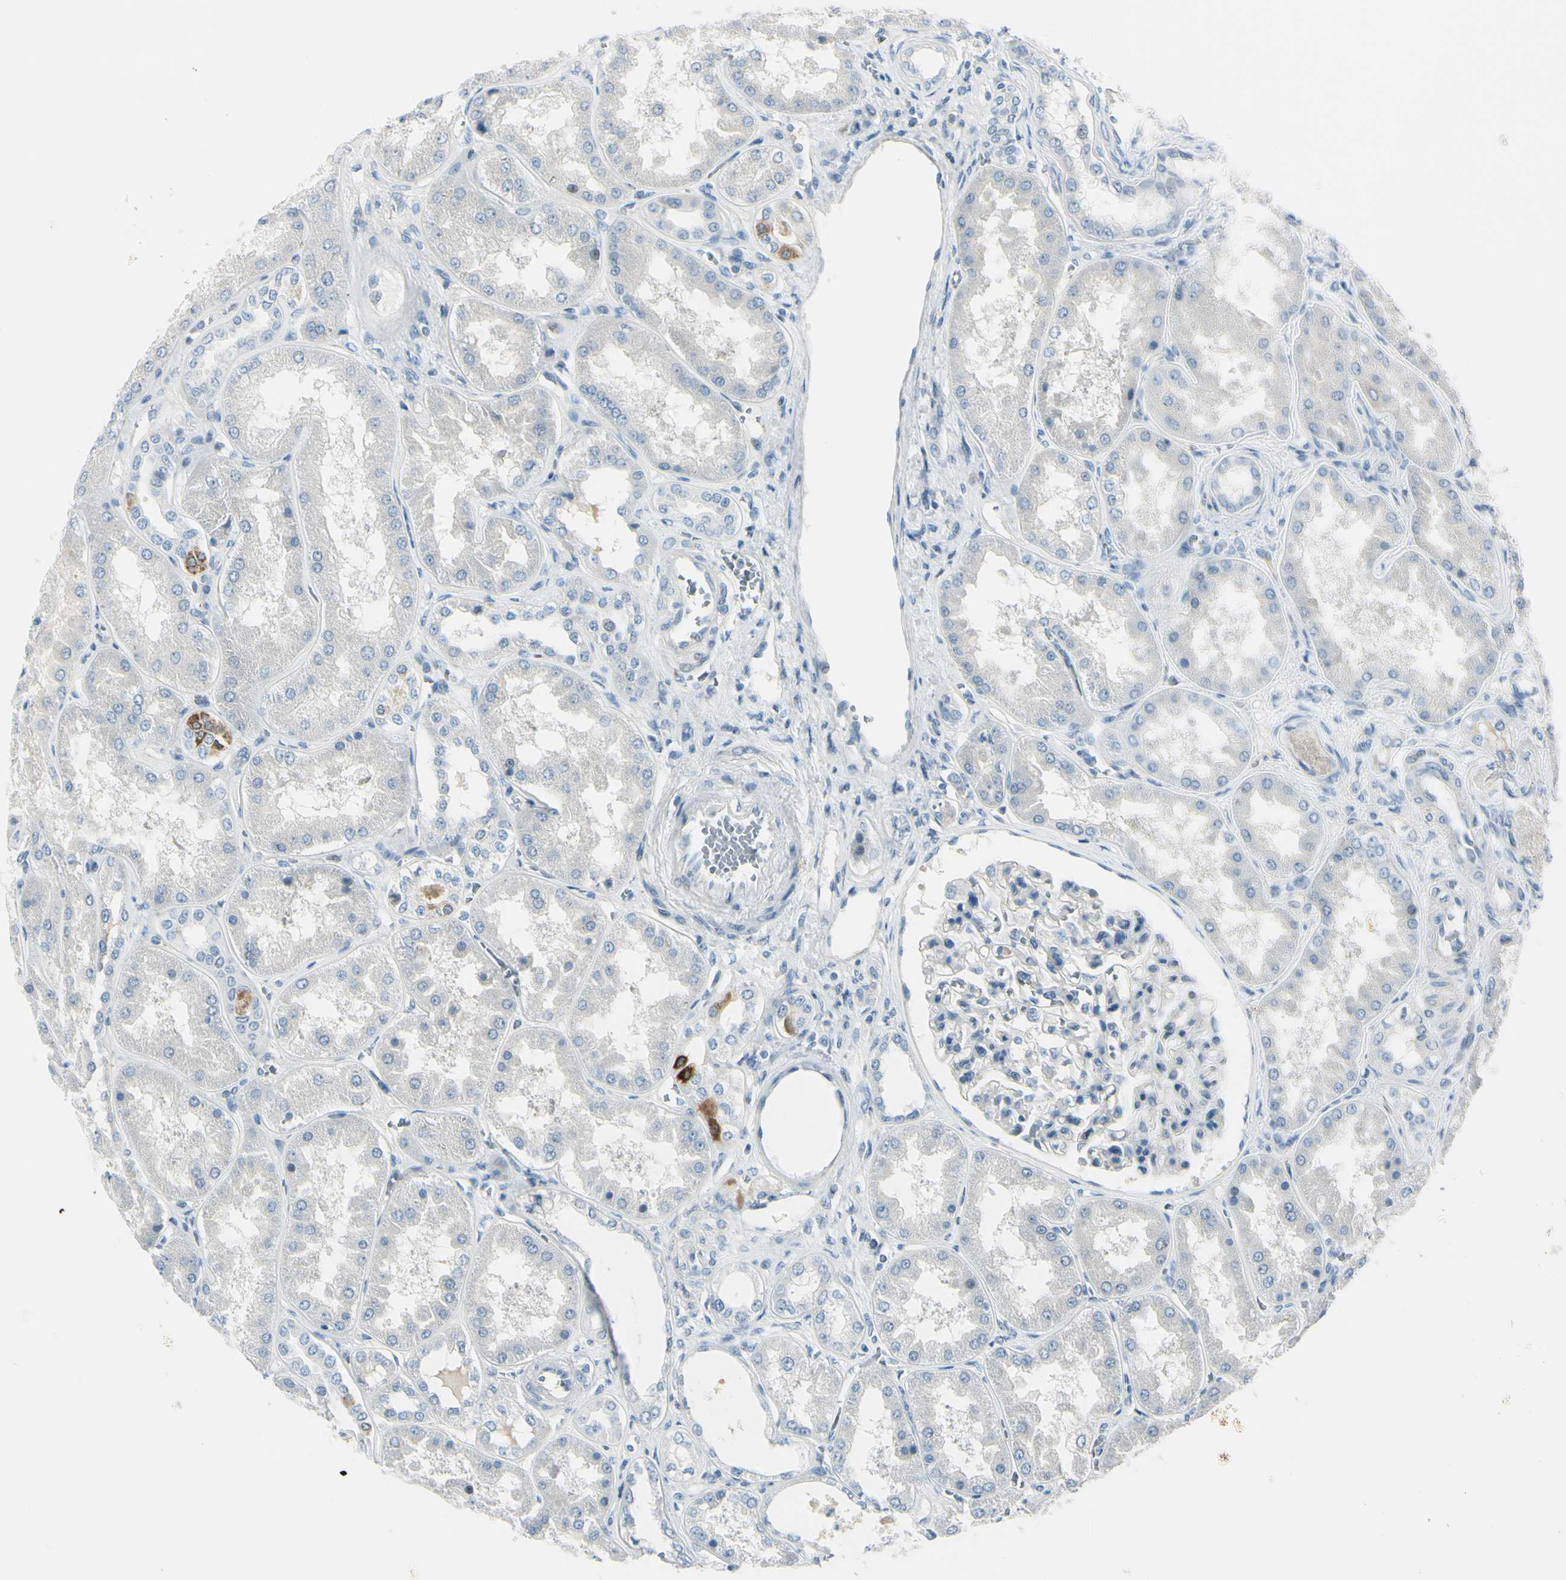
{"staining": {"intensity": "negative", "quantity": "none", "location": "none"}, "tissue": "kidney", "cell_type": "Cells in glomeruli", "image_type": "normal", "snomed": [{"axis": "morphology", "description": "Normal tissue, NOS"}, {"axis": "topography", "description": "Kidney"}], "caption": "Protein analysis of benign kidney shows no significant staining in cells in glomeruli.", "gene": "ASB9", "patient": {"sex": "female", "age": 56}}